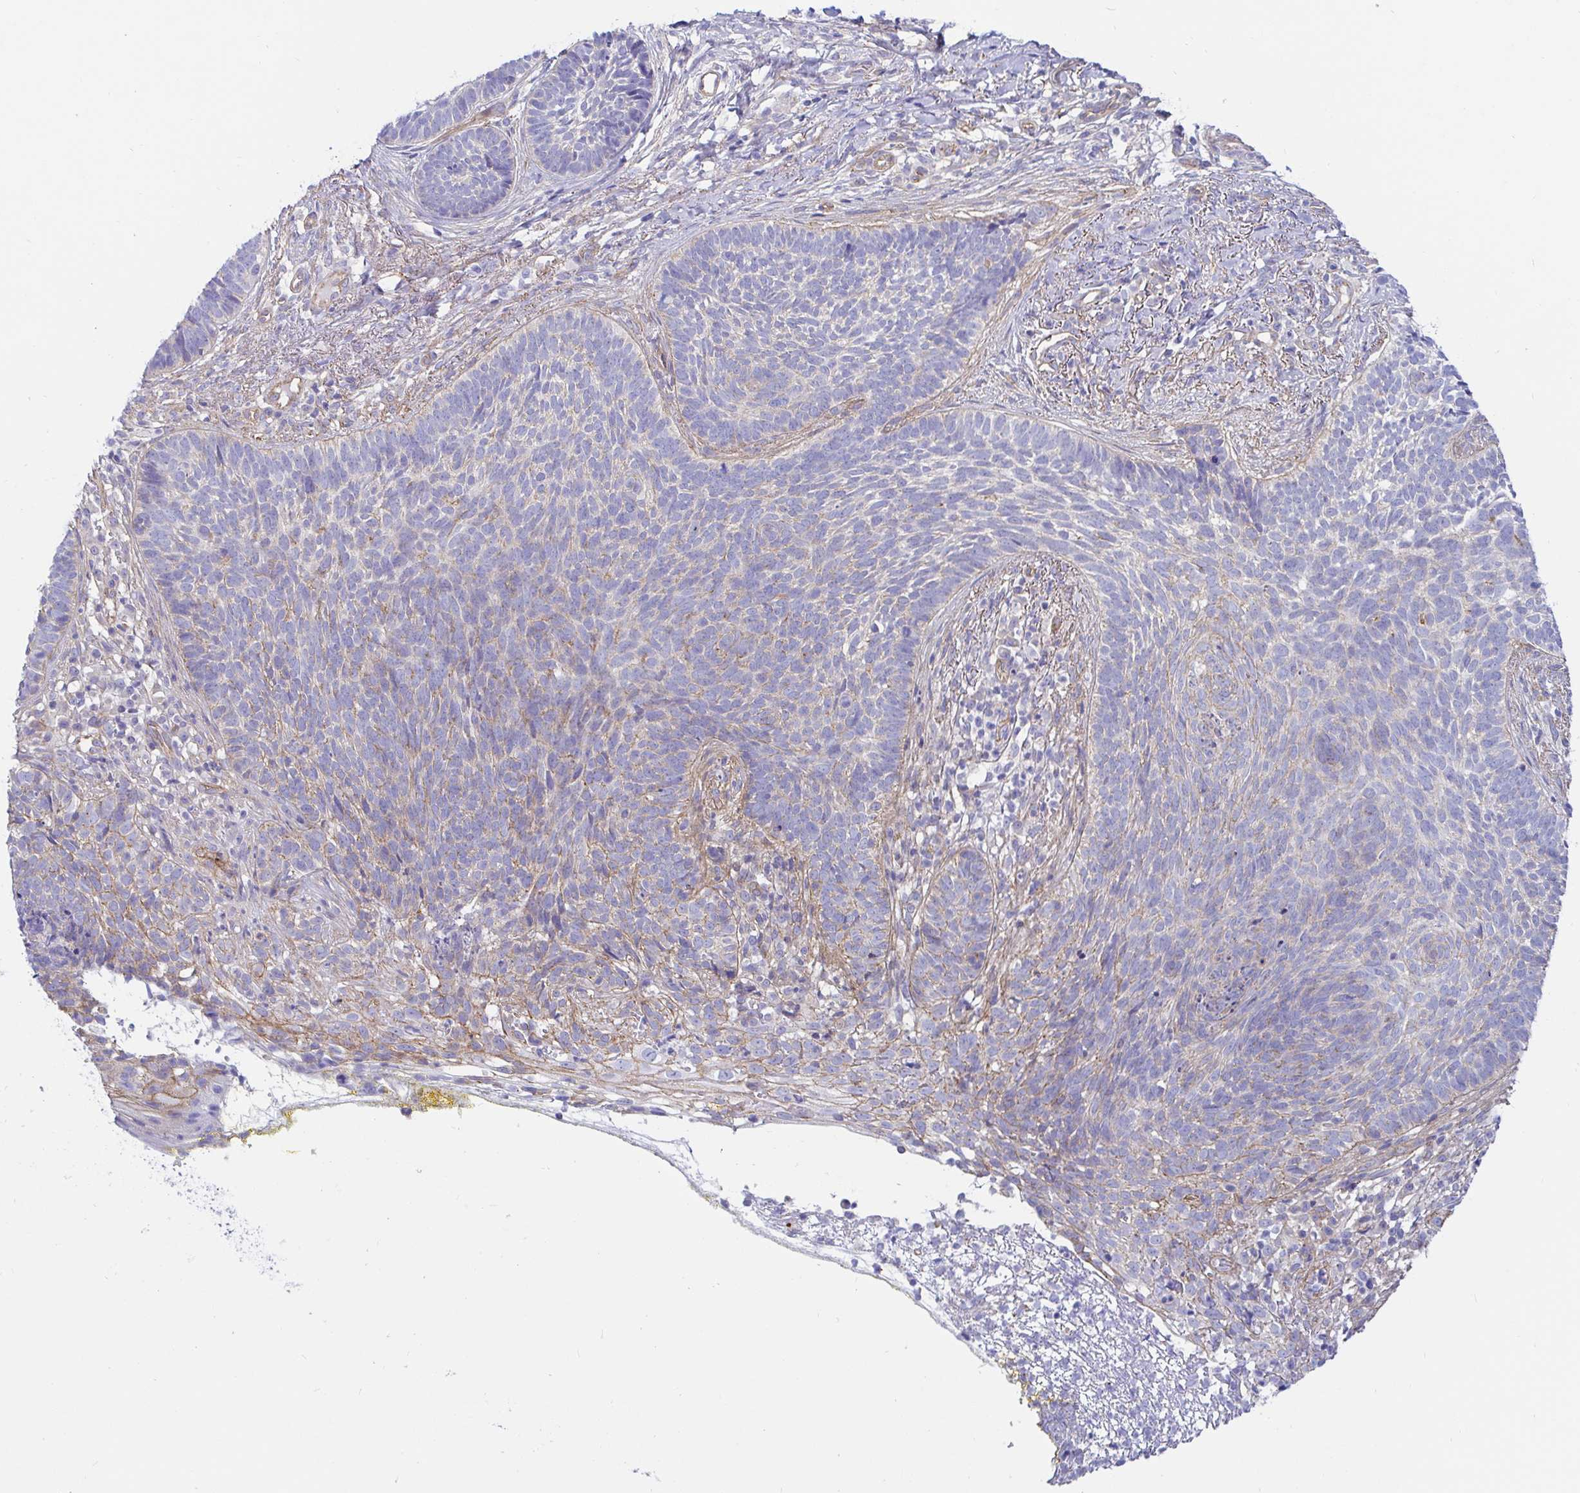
{"staining": {"intensity": "negative", "quantity": "none", "location": "none"}, "tissue": "skin cancer", "cell_type": "Tumor cells", "image_type": "cancer", "snomed": [{"axis": "morphology", "description": "Basal cell carcinoma"}, {"axis": "topography", "description": "Skin"}], "caption": "Tumor cells are negative for brown protein staining in skin basal cell carcinoma.", "gene": "ARL4D", "patient": {"sex": "female", "age": 74}}